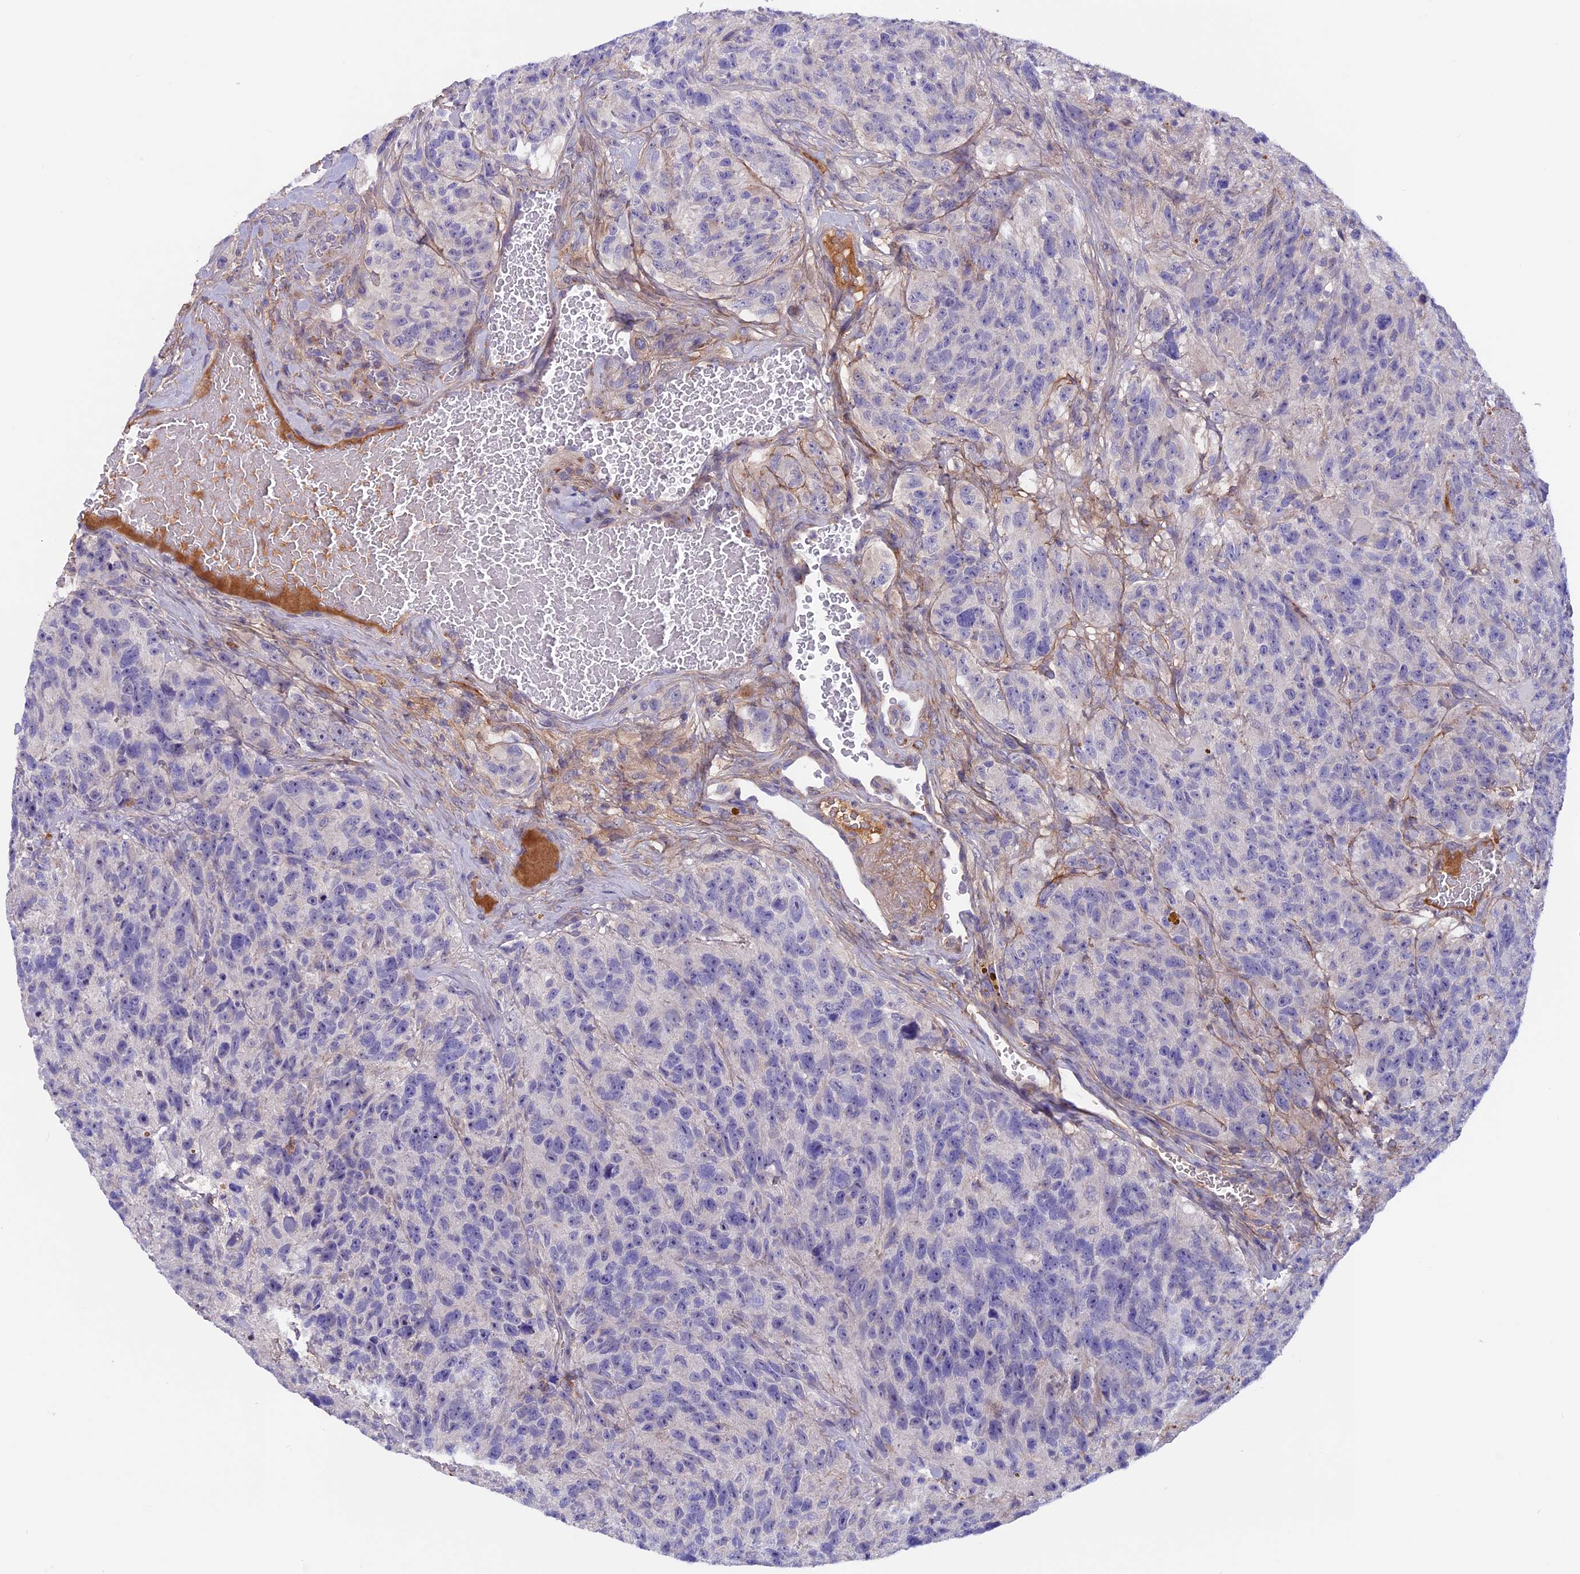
{"staining": {"intensity": "negative", "quantity": "none", "location": "none"}, "tissue": "glioma", "cell_type": "Tumor cells", "image_type": "cancer", "snomed": [{"axis": "morphology", "description": "Glioma, malignant, High grade"}, {"axis": "topography", "description": "Brain"}], "caption": "Immunohistochemistry (IHC) micrograph of neoplastic tissue: glioma stained with DAB (3,3'-diaminobenzidine) shows no significant protein staining in tumor cells. The staining is performed using DAB brown chromogen with nuclei counter-stained in using hematoxylin.", "gene": "COL4A3", "patient": {"sex": "male", "age": 69}}